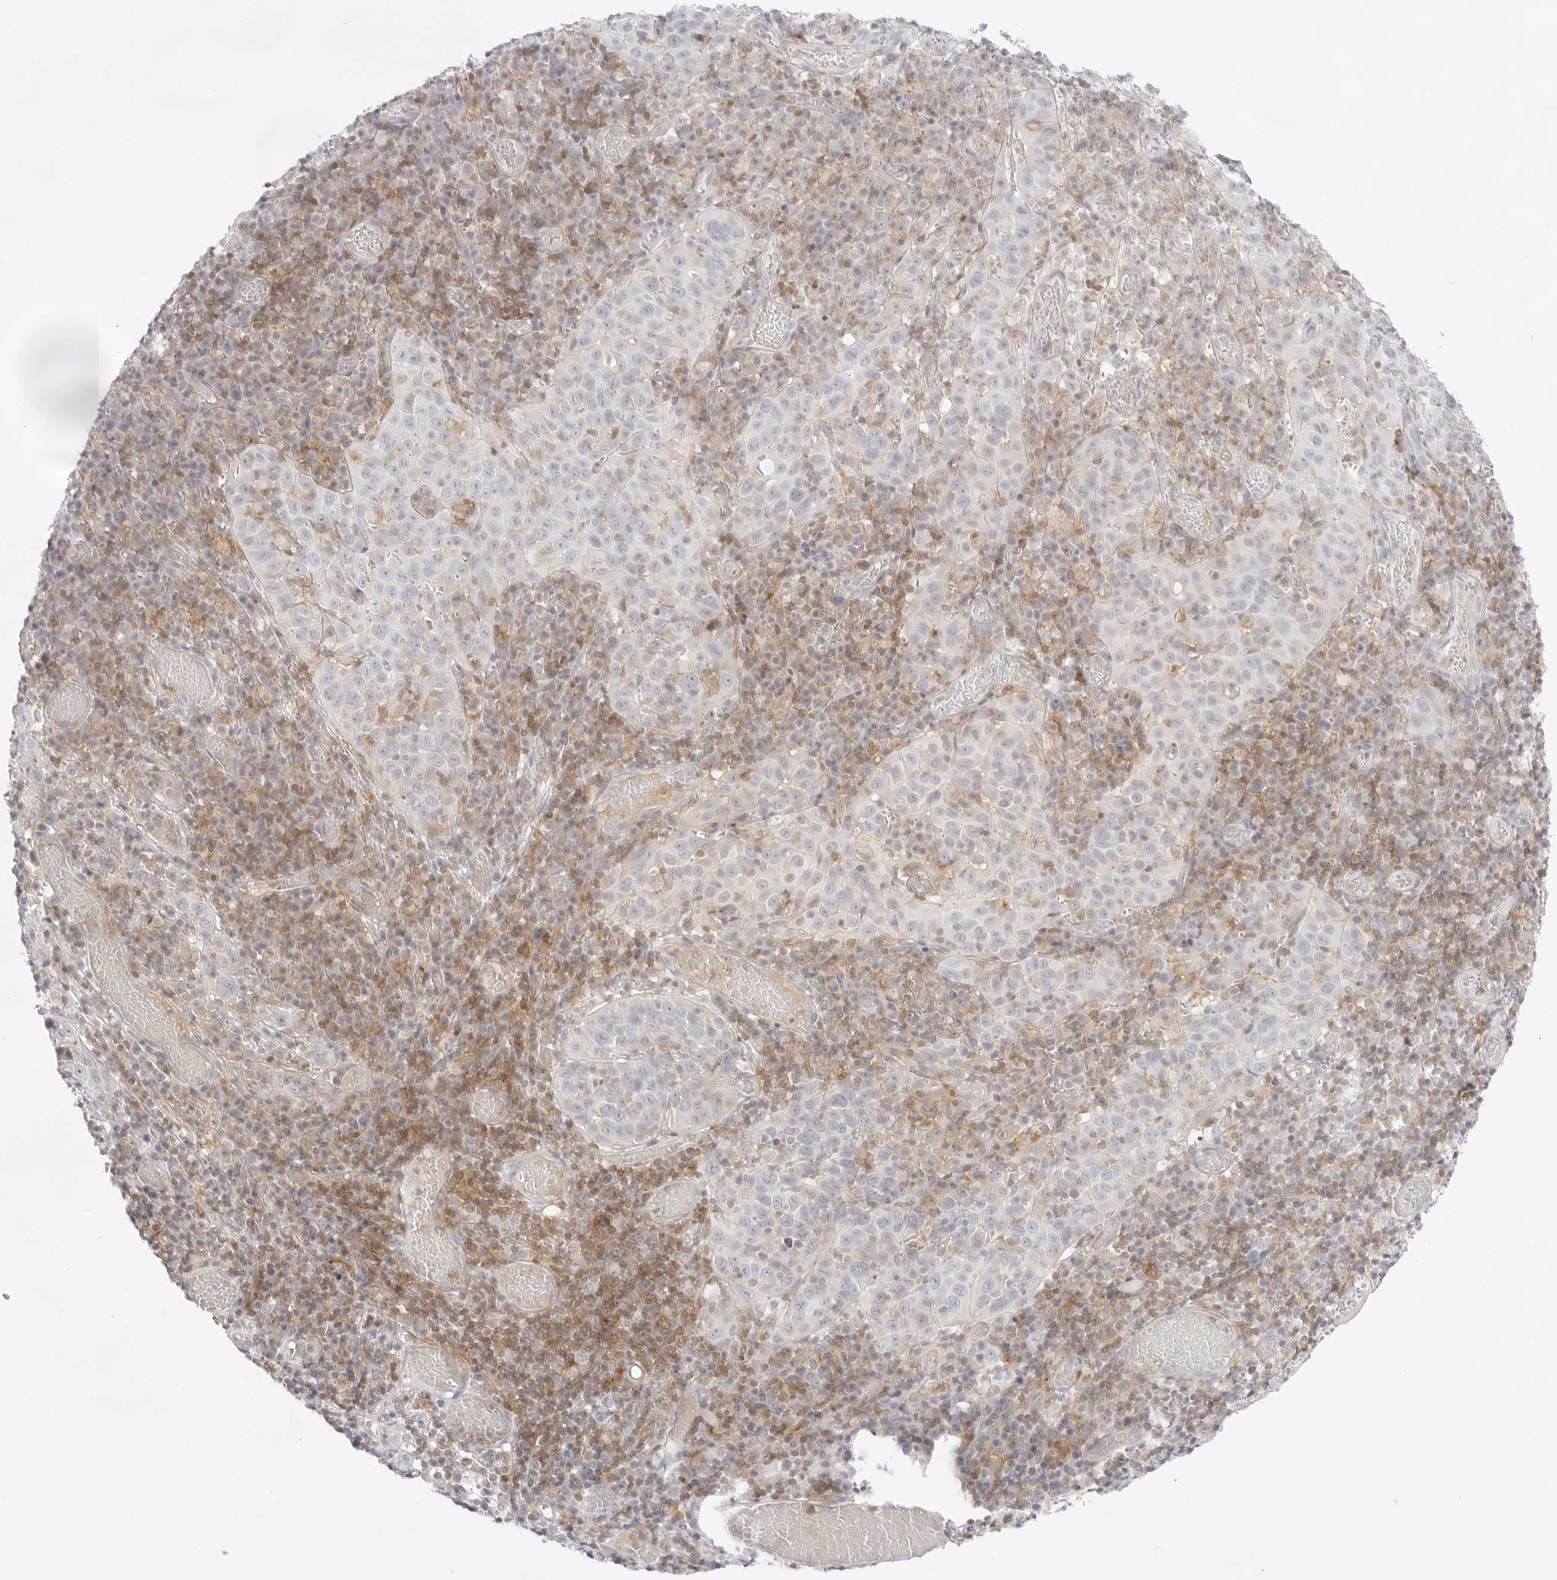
{"staining": {"intensity": "negative", "quantity": "none", "location": "none"}, "tissue": "cervical cancer", "cell_type": "Tumor cells", "image_type": "cancer", "snomed": [{"axis": "morphology", "description": "Squamous cell carcinoma, NOS"}, {"axis": "topography", "description": "Cervix"}], "caption": "Cervical cancer stained for a protein using IHC shows no positivity tumor cells.", "gene": "TNFRSF14", "patient": {"sex": "female", "age": 46}}